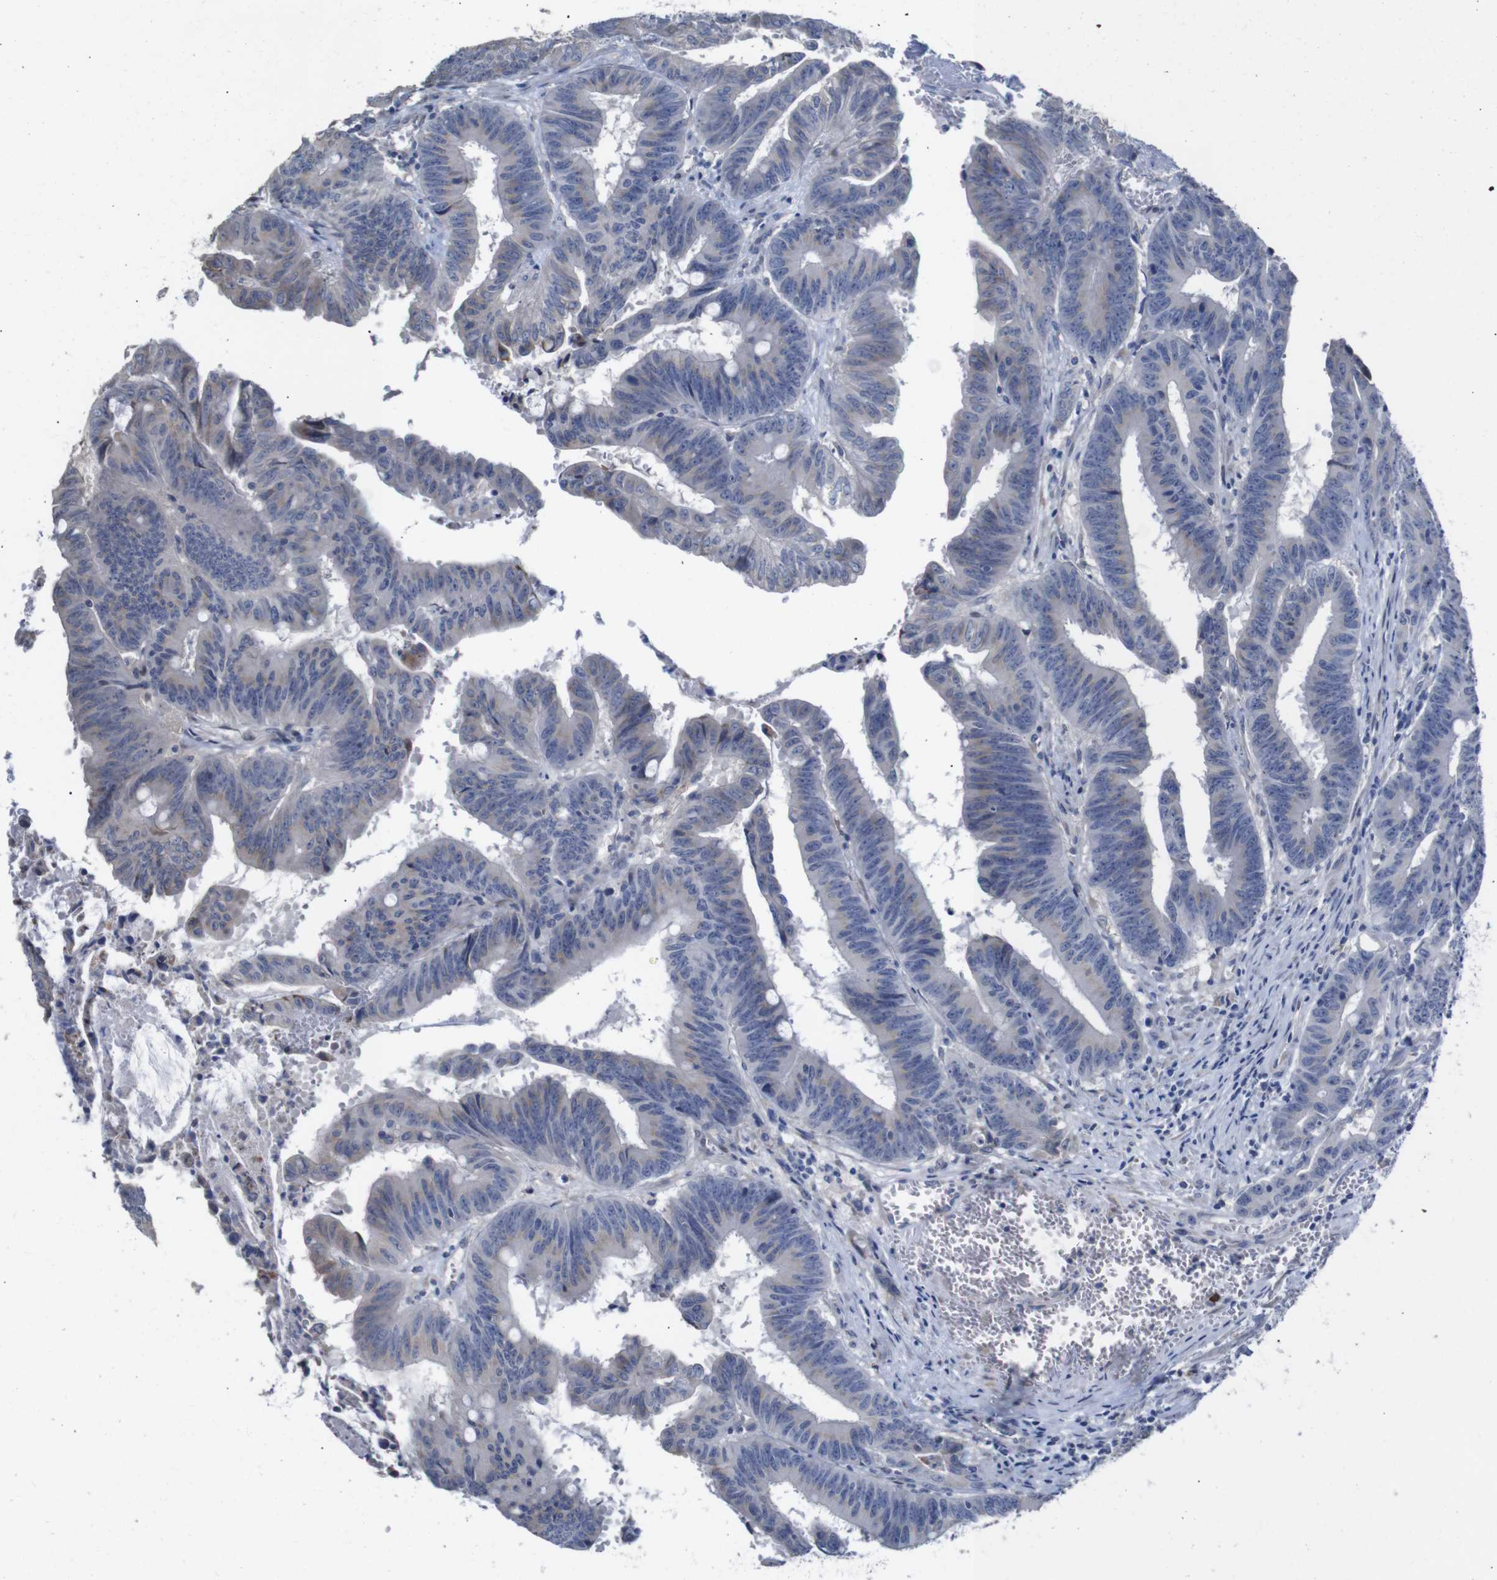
{"staining": {"intensity": "weak", "quantity": "<25%", "location": "cytoplasmic/membranous"}, "tissue": "colorectal cancer", "cell_type": "Tumor cells", "image_type": "cancer", "snomed": [{"axis": "morphology", "description": "Adenocarcinoma, NOS"}, {"axis": "topography", "description": "Colon"}], "caption": "Protein analysis of colorectal cancer demonstrates no significant expression in tumor cells.", "gene": "TCEAL9", "patient": {"sex": "male", "age": 45}}